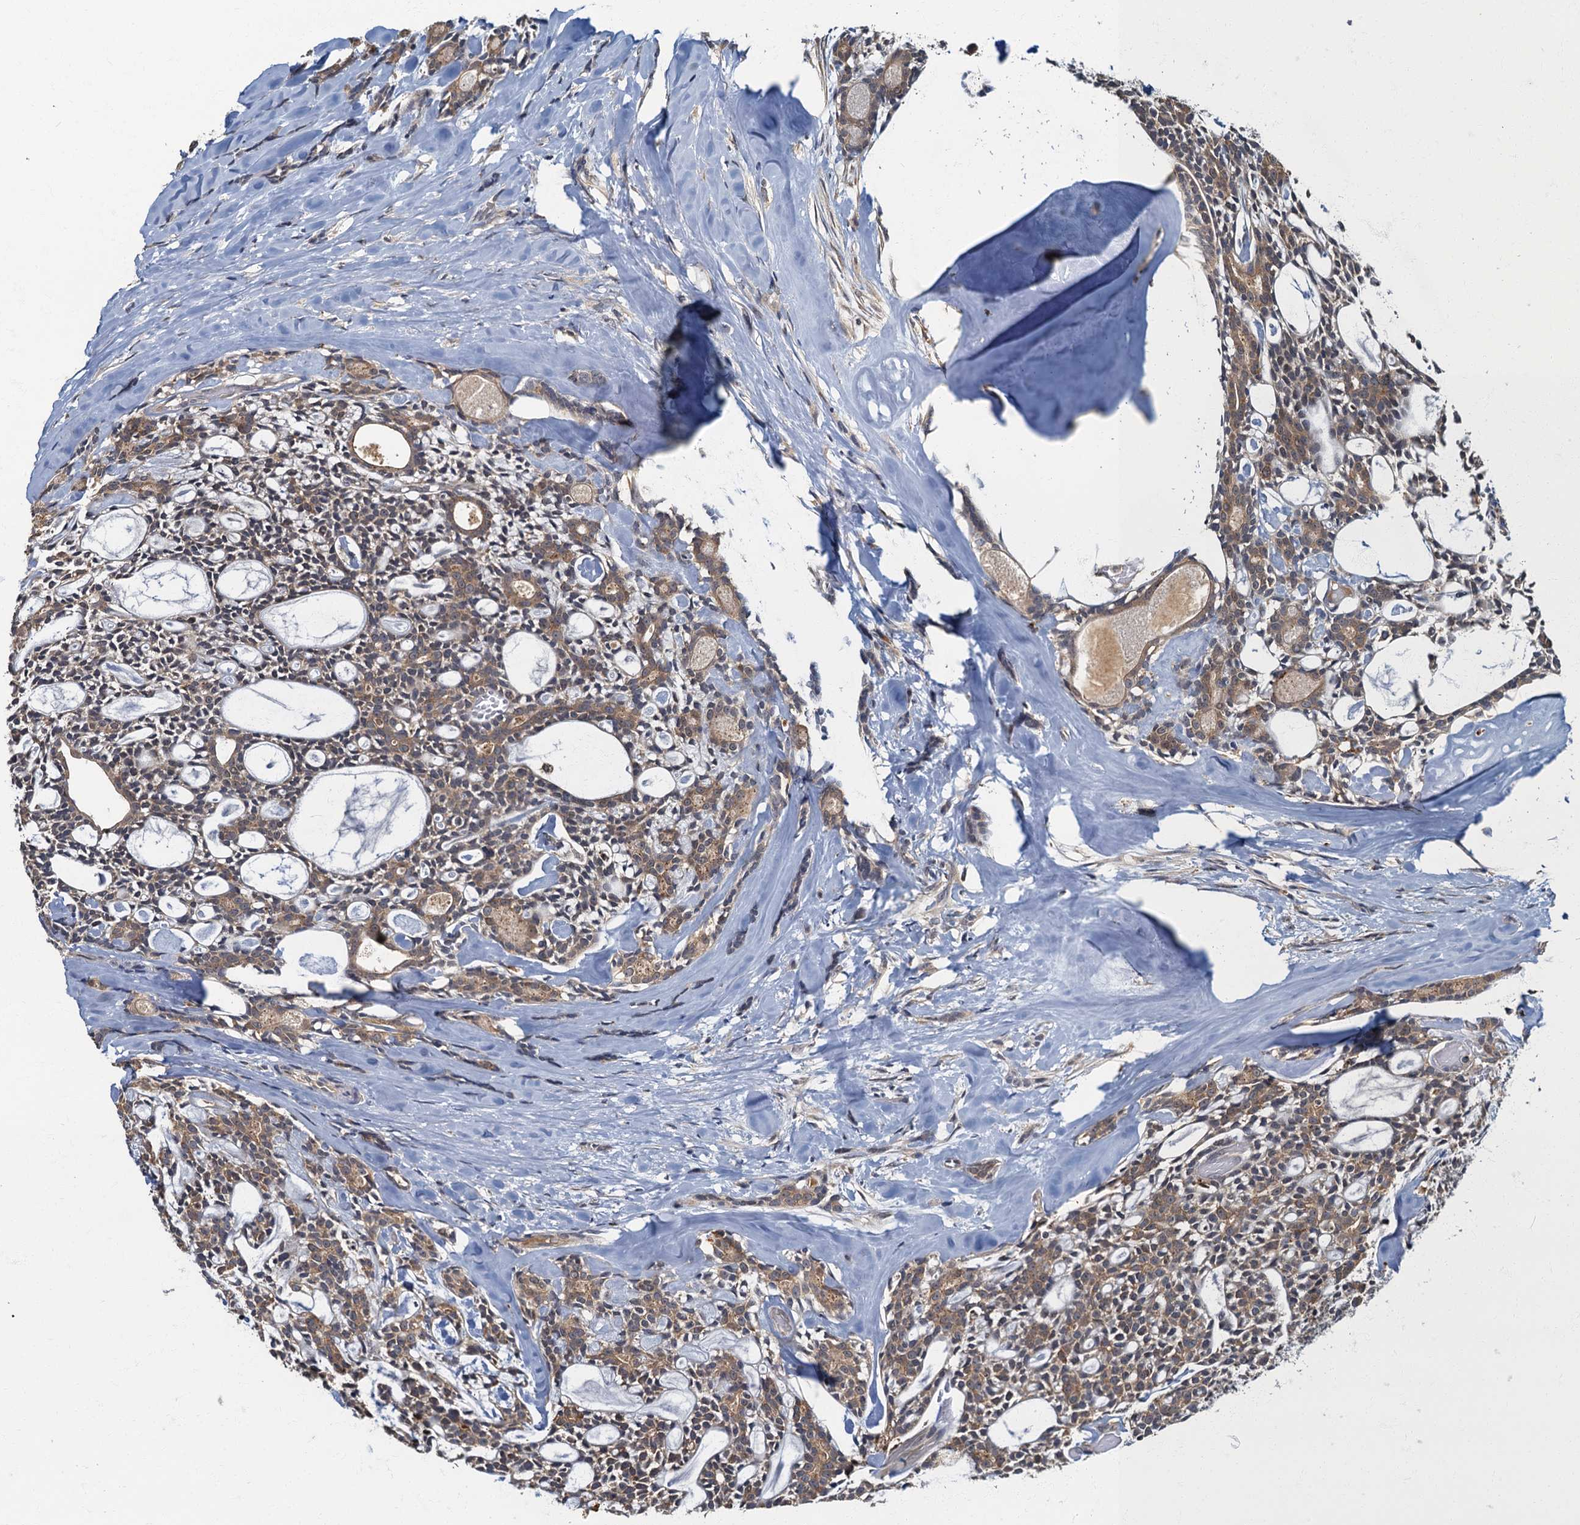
{"staining": {"intensity": "moderate", "quantity": ">75%", "location": "cytoplasmic/membranous"}, "tissue": "head and neck cancer", "cell_type": "Tumor cells", "image_type": "cancer", "snomed": [{"axis": "morphology", "description": "Adenocarcinoma, NOS"}, {"axis": "topography", "description": "Salivary gland"}, {"axis": "topography", "description": "Head-Neck"}], "caption": "A medium amount of moderate cytoplasmic/membranous positivity is present in approximately >75% of tumor cells in head and neck cancer (adenocarcinoma) tissue.", "gene": "WDCP", "patient": {"sex": "male", "age": 55}}